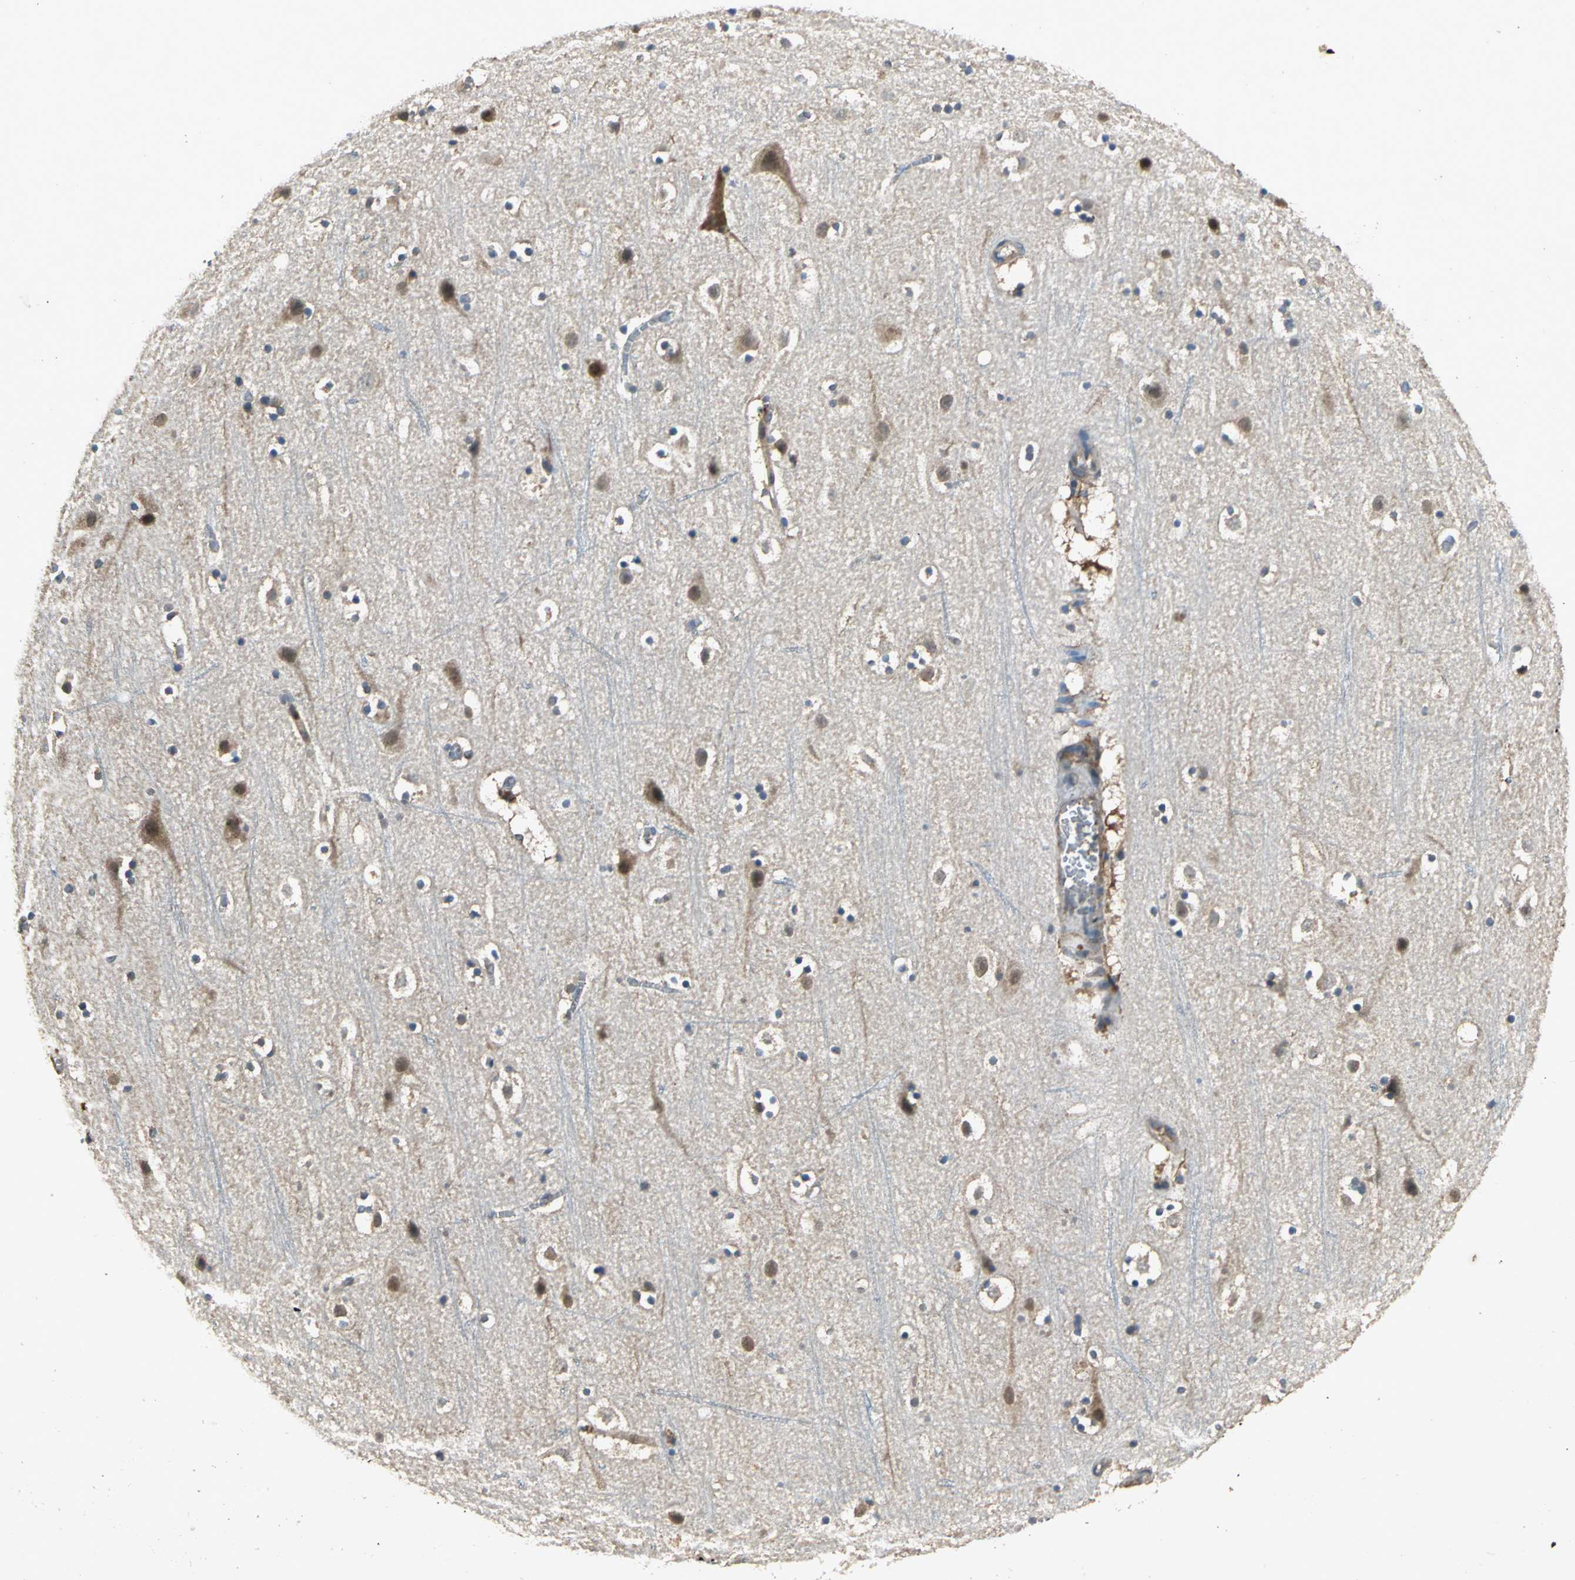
{"staining": {"intensity": "weak", "quantity": "25%-75%", "location": "cytoplasmic/membranous"}, "tissue": "cerebral cortex", "cell_type": "Endothelial cells", "image_type": "normal", "snomed": [{"axis": "morphology", "description": "Normal tissue, NOS"}, {"axis": "topography", "description": "Cerebral cortex"}], "caption": "Brown immunohistochemical staining in normal cerebral cortex displays weak cytoplasmic/membranous expression in approximately 25%-75% of endothelial cells. The protein of interest is shown in brown color, while the nuclei are stained blue.", "gene": "EIF2B2", "patient": {"sex": "male", "age": 45}}